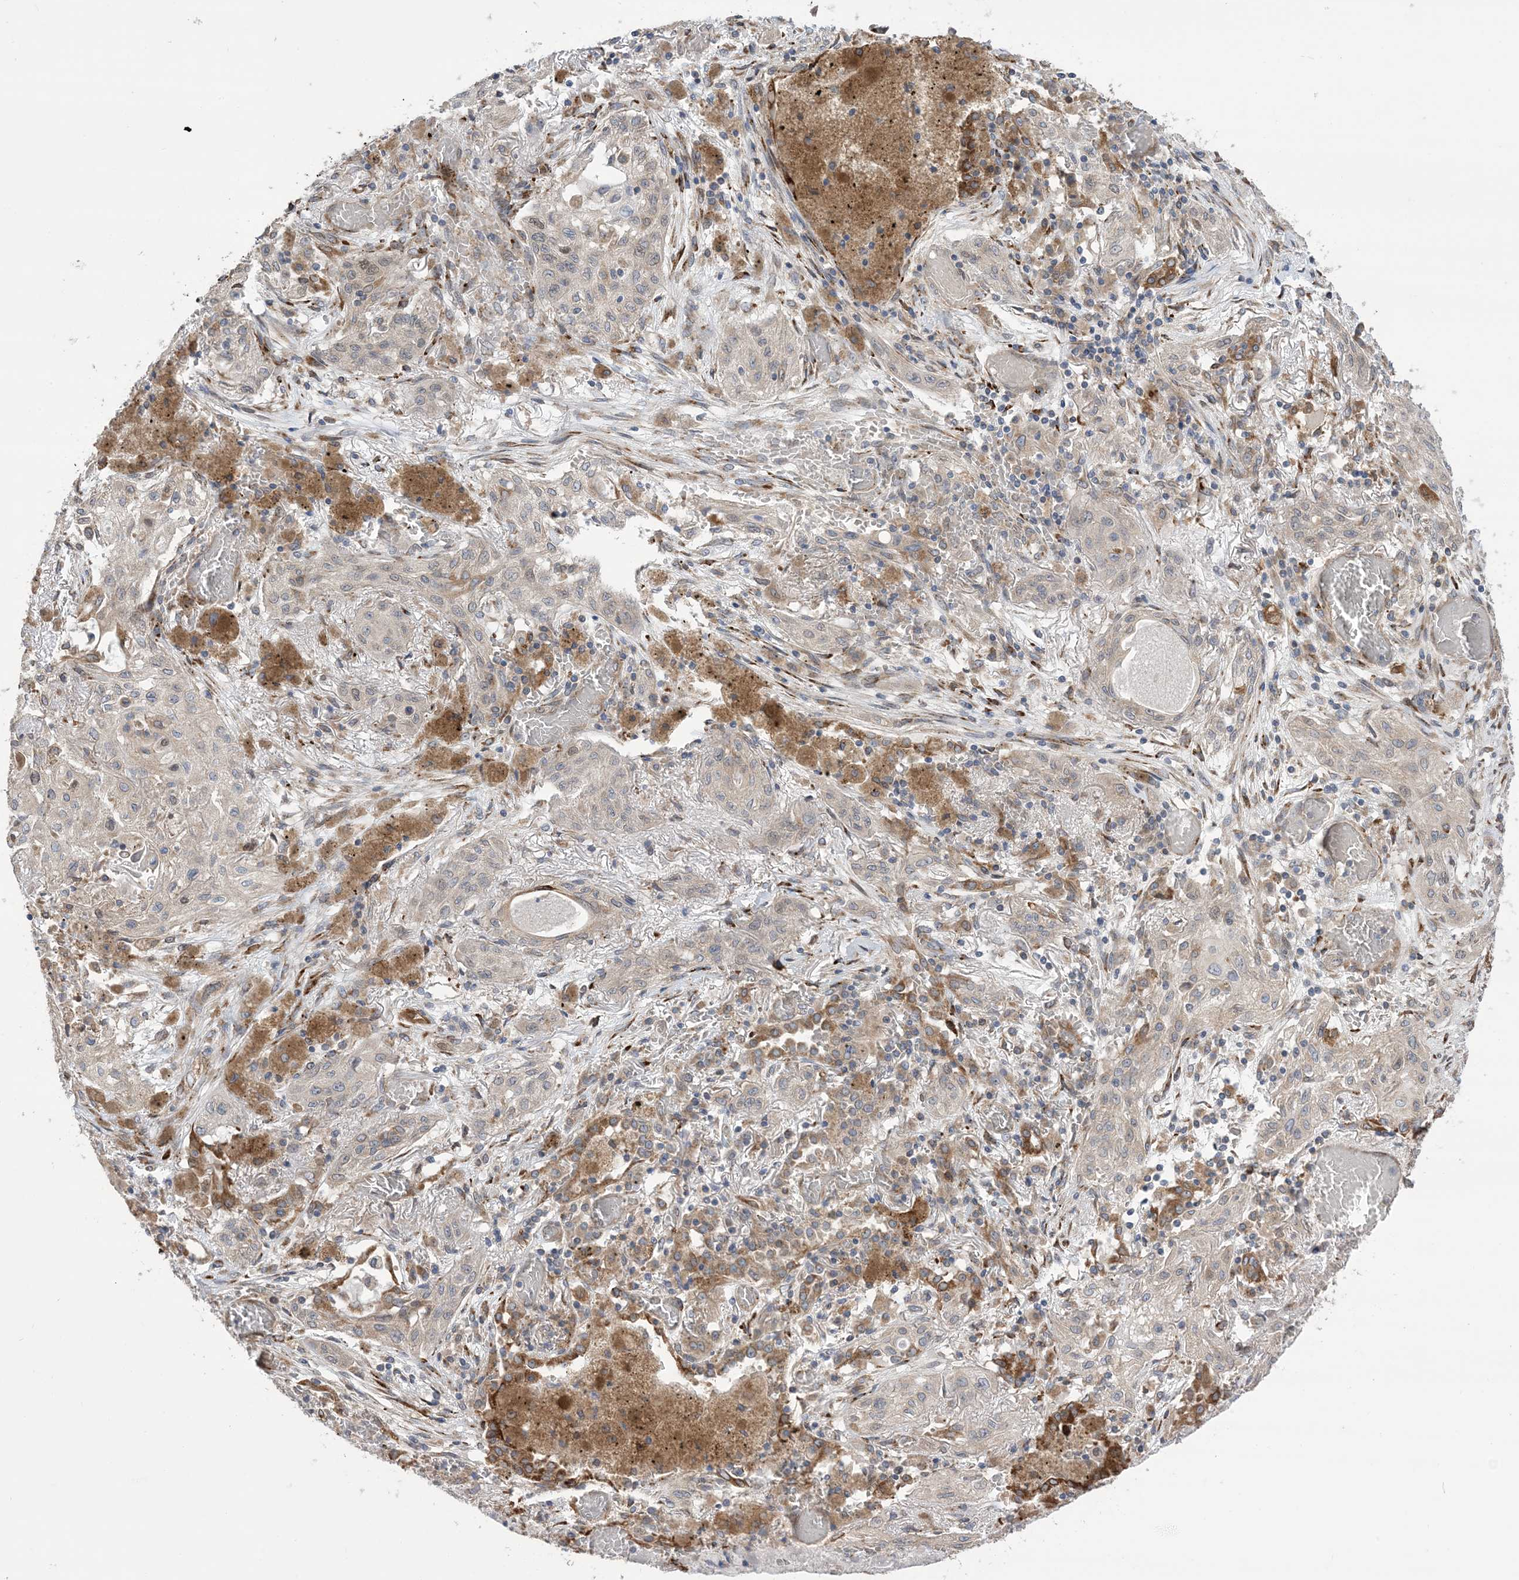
{"staining": {"intensity": "negative", "quantity": "none", "location": "none"}, "tissue": "lung cancer", "cell_type": "Tumor cells", "image_type": "cancer", "snomed": [{"axis": "morphology", "description": "Squamous cell carcinoma, NOS"}, {"axis": "topography", "description": "Lung"}], "caption": "Photomicrograph shows no protein staining in tumor cells of lung squamous cell carcinoma tissue. (DAB immunohistochemistry (IHC) with hematoxylin counter stain).", "gene": "CLEC16A", "patient": {"sex": "female", "age": 47}}